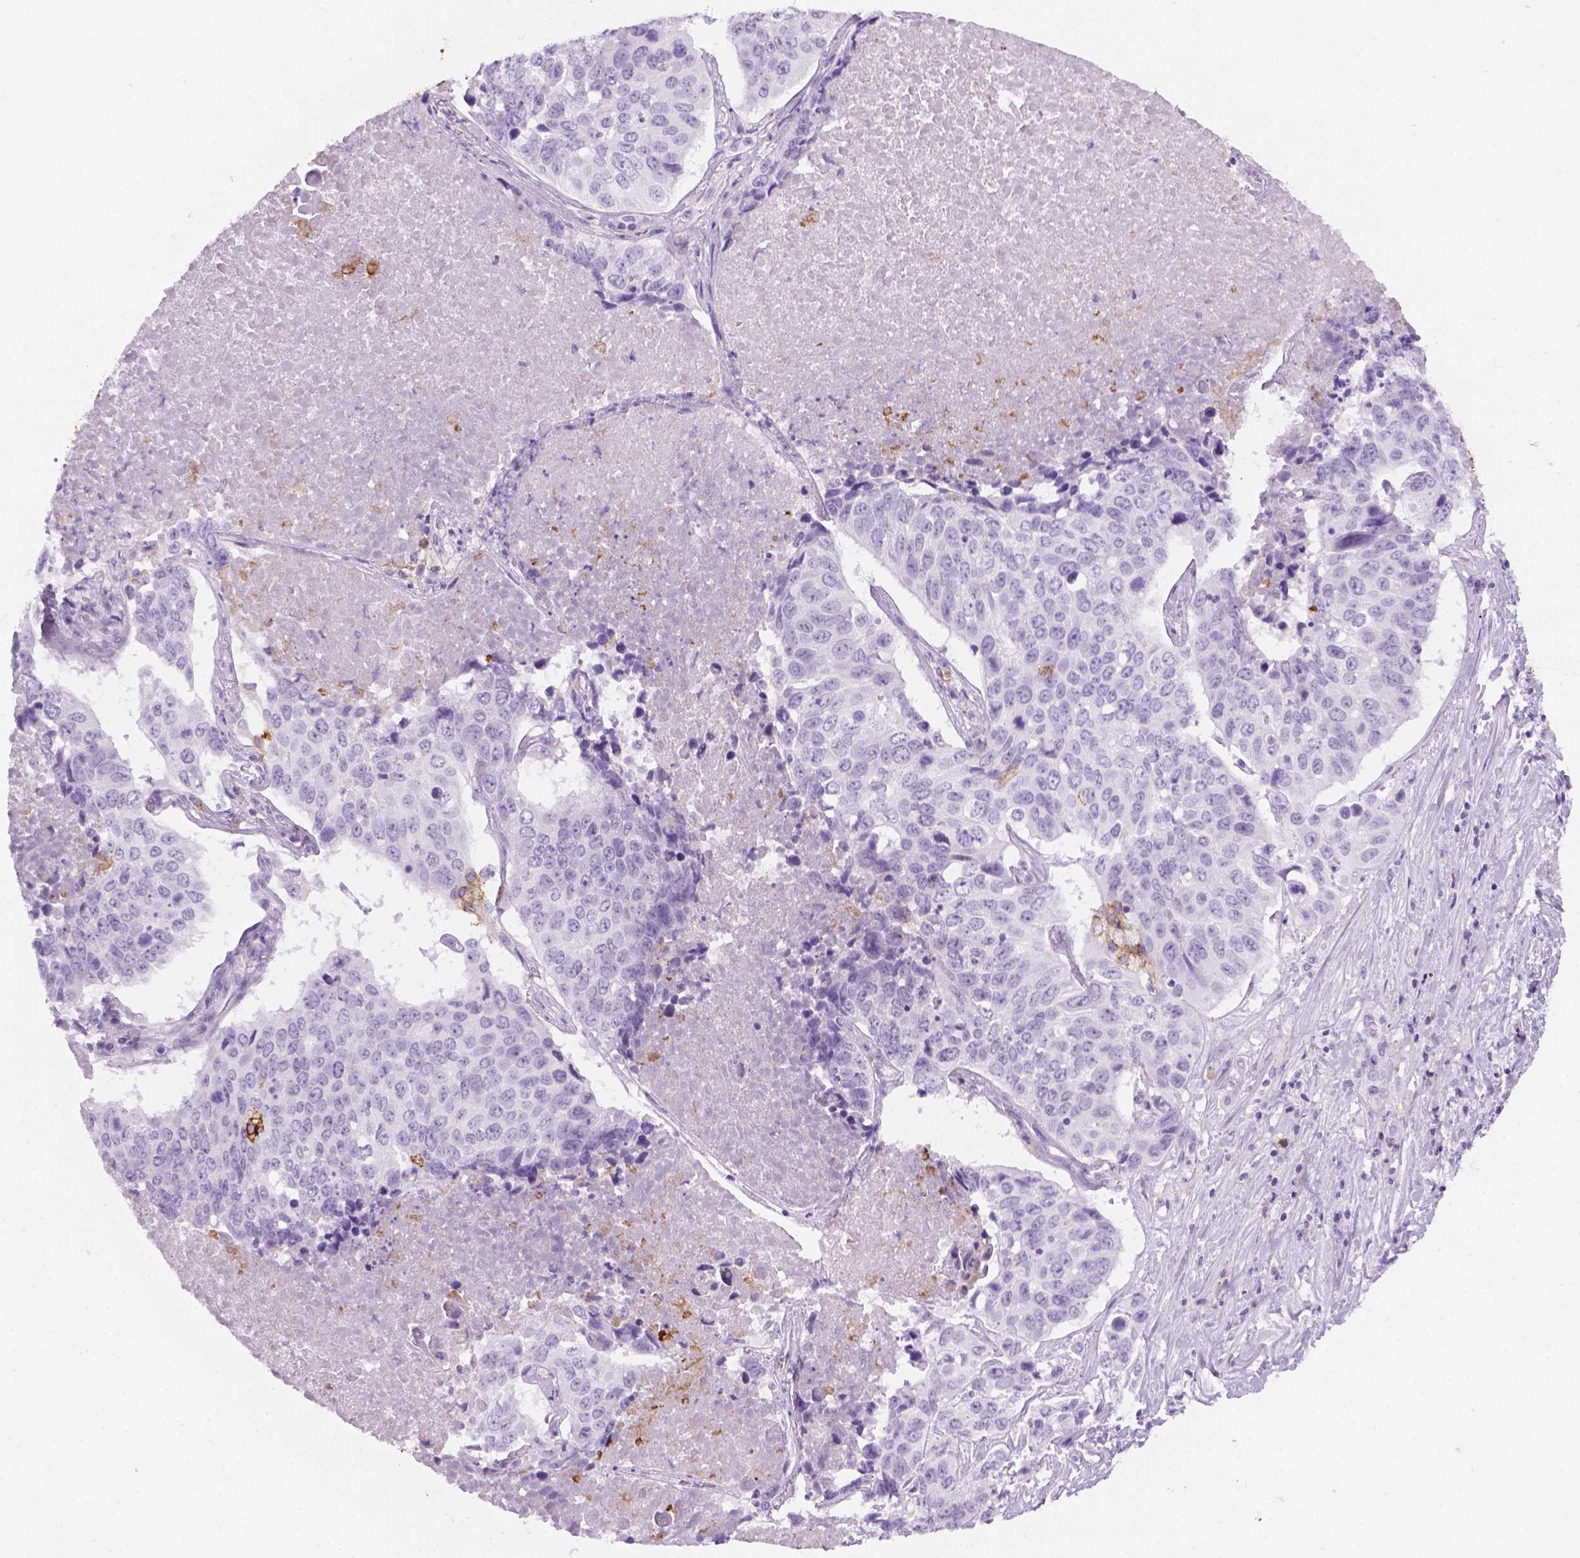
{"staining": {"intensity": "strong", "quantity": "<25%", "location": "cytoplasmic/membranous"}, "tissue": "lung cancer", "cell_type": "Tumor cells", "image_type": "cancer", "snomed": [{"axis": "morphology", "description": "Normal tissue, NOS"}, {"axis": "morphology", "description": "Squamous cell carcinoma, NOS"}, {"axis": "topography", "description": "Bronchus"}, {"axis": "topography", "description": "Lung"}], "caption": "Immunohistochemistry (IHC) micrograph of neoplastic tissue: squamous cell carcinoma (lung) stained using IHC exhibits medium levels of strong protein expression localized specifically in the cytoplasmic/membranous of tumor cells, appearing as a cytoplasmic/membranous brown color.", "gene": "AQP3", "patient": {"sex": "male", "age": 64}}